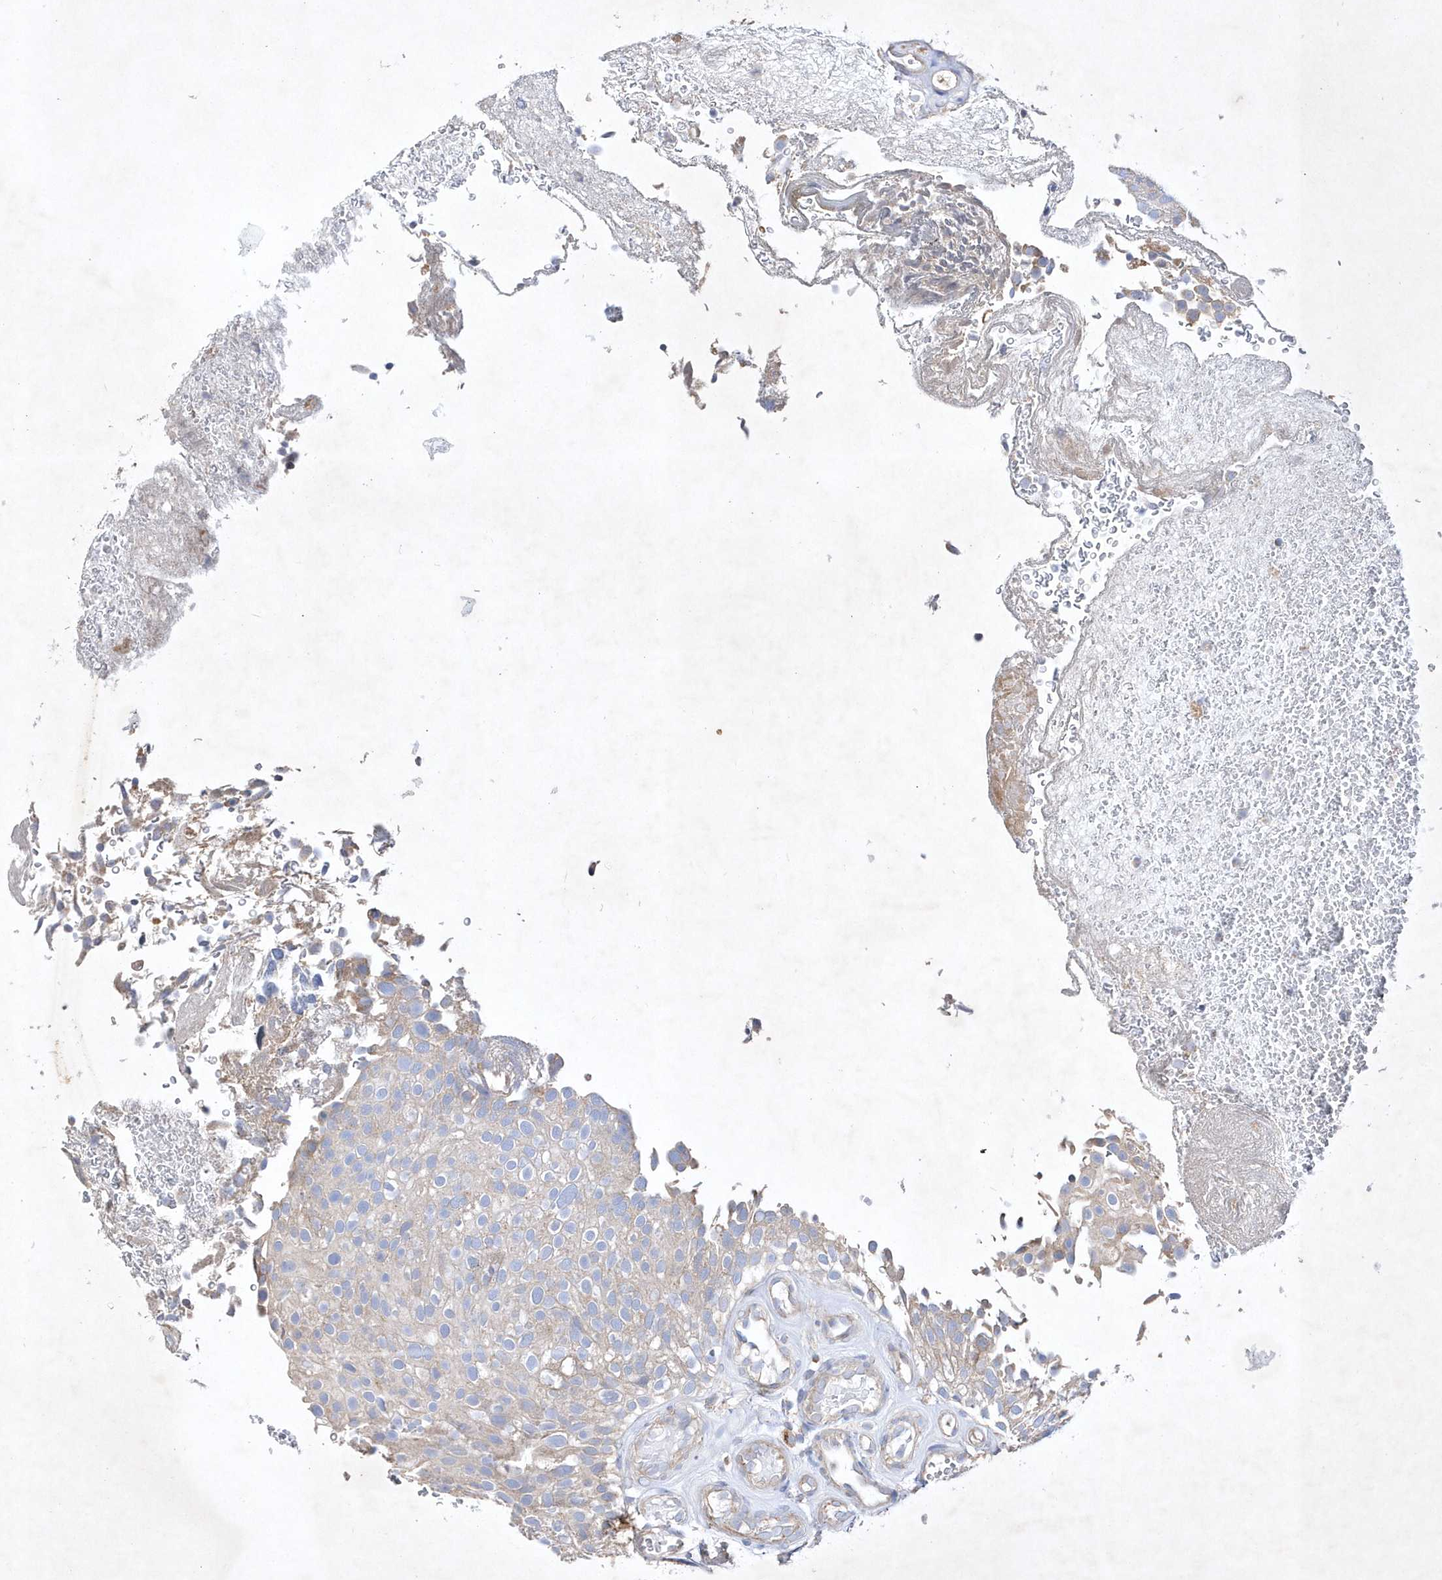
{"staining": {"intensity": "weak", "quantity": "25%-75%", "location": "cytoplasmic/membranous"}, "tissue": "urothelial cancer", "cell_type": "Tumor cells", "image_type": "cancer", "snomed": [{"axis": "morphology", "description": "Urothelial carcinoma, Low grade"}, {"axis": "topography", "description": "Urinary bladder"}], "caption": "Protein analysis of urothelial carcinoma (low-grade) tissue demonstrates weak cytoplasmic/membranous staining in approximately 25%-75% of tumor cells. (IHC, brightfield microscopy, high magnification).", "gene": "METTL8", "patient": {"sex": "male", "age": 78}}